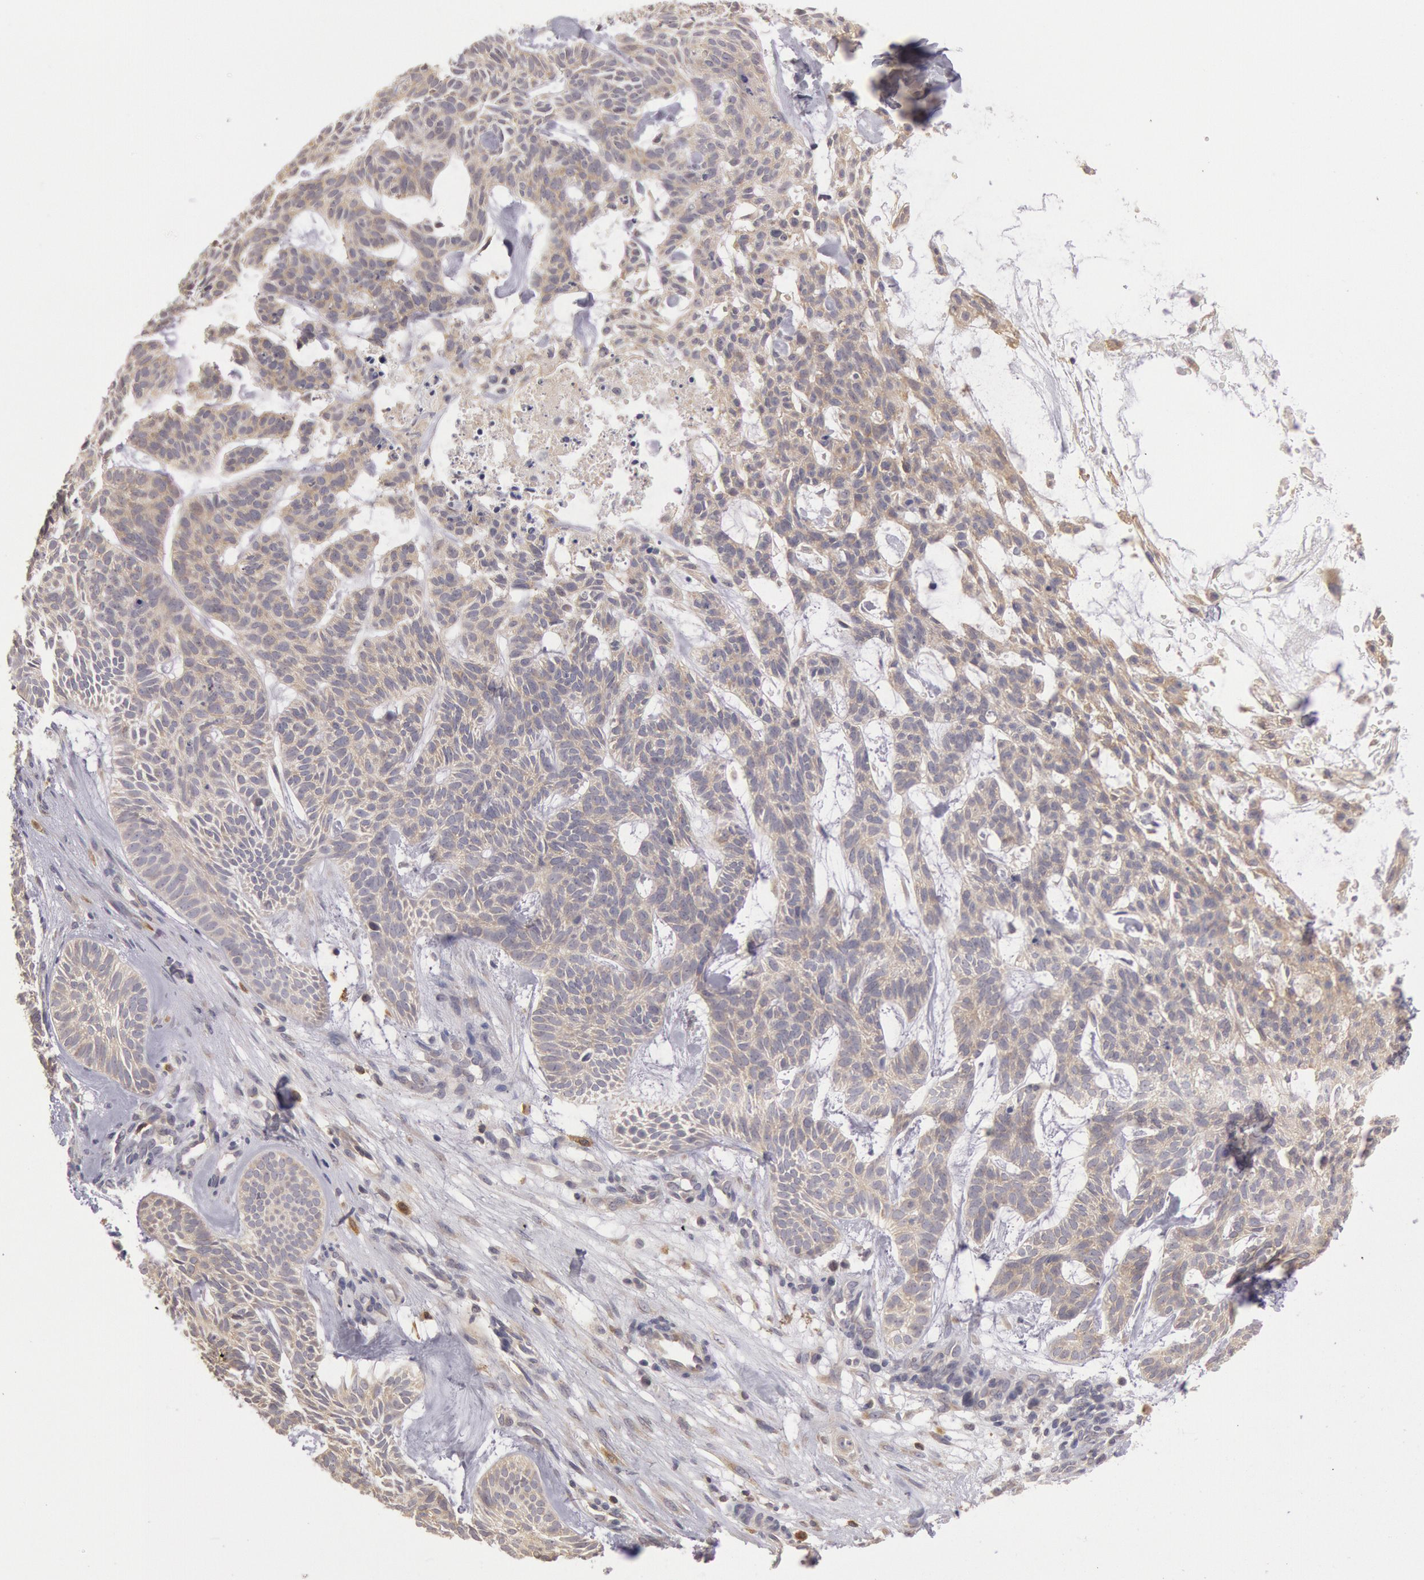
{"staining": {"intensity": "weak", "quantity": ">75%", "location": "cytoplasmic/membranous"}, "tissue": "skin cancer", "cell_type": "Tumor cells", "image_type": "cancer", "snomed": [{"axis": "morphology", "description": "Basal cell carcinoma"}, {"axis": "topography", "description": "Skin"}], "caption": "Immunohistochemical staining of skin basal cell carcinoma demonstrates low levels of weak cytoplasmic/membranous protein positivity in approximately >75% of tumor cells.", "gene": "NMT2", "patient": {"sex": "male", "age": 75}}